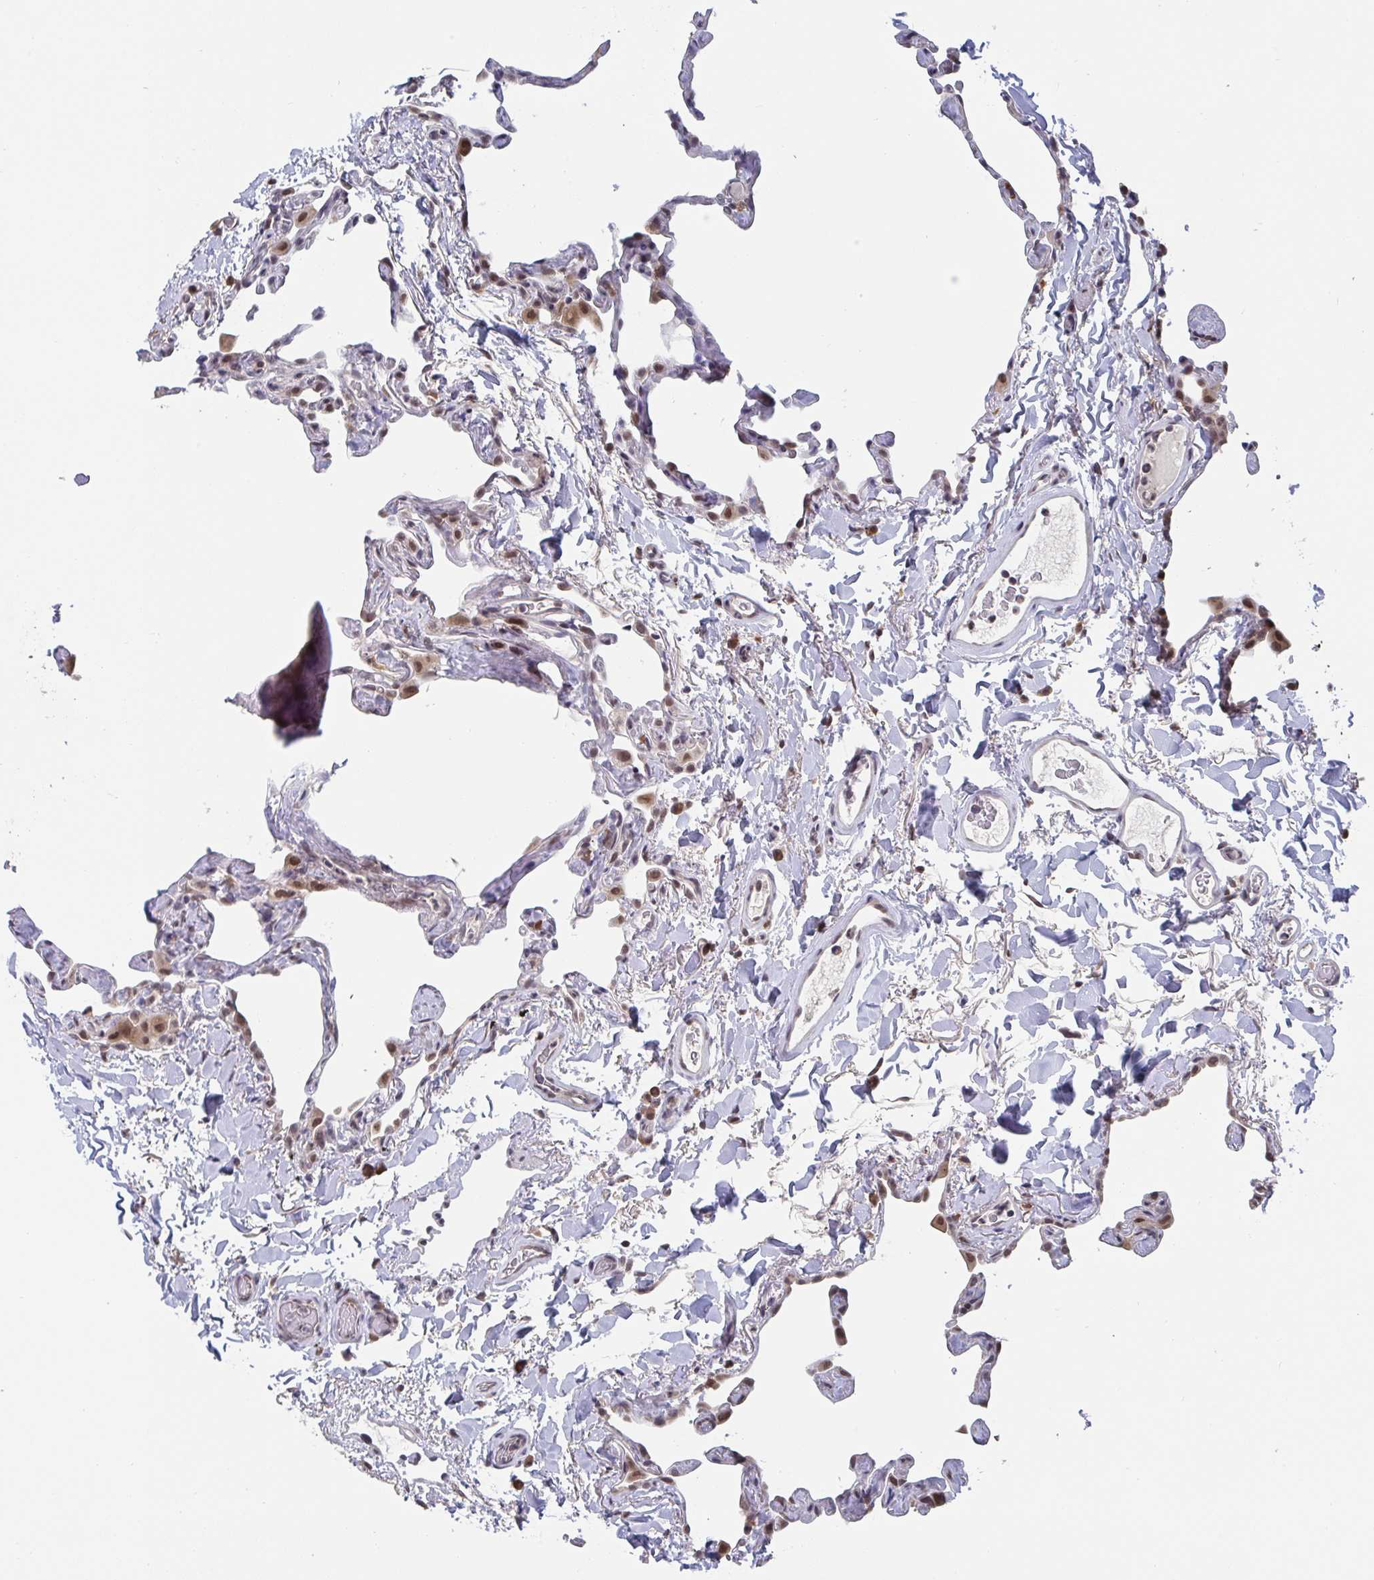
{"staining": {"intensity": "moderate", "quantity": "25%-75%", "location": "nuclear"}, "tissue": "lung", "cell_type": "Alveolar cells", "image_type": "normal", "snomed": [{"axis": "morphology", "description": "Normal tissue, NOS"}, {"axis": "topography", "description": "Lung"}], "caption": "Brown immunohistochemical staining in normal lung demonstrates moderate nuclear positivity in approximately 25%-75% of alveolar cells. The protein of interest is stained brown, and the nuclei are stained in blue (DAB (3,3'-diaminobenzidine) IHC with brightfield microscopy, high magnification).", "gene": "JMJD1C", "patient": {"sex": "male", "age": 65}}